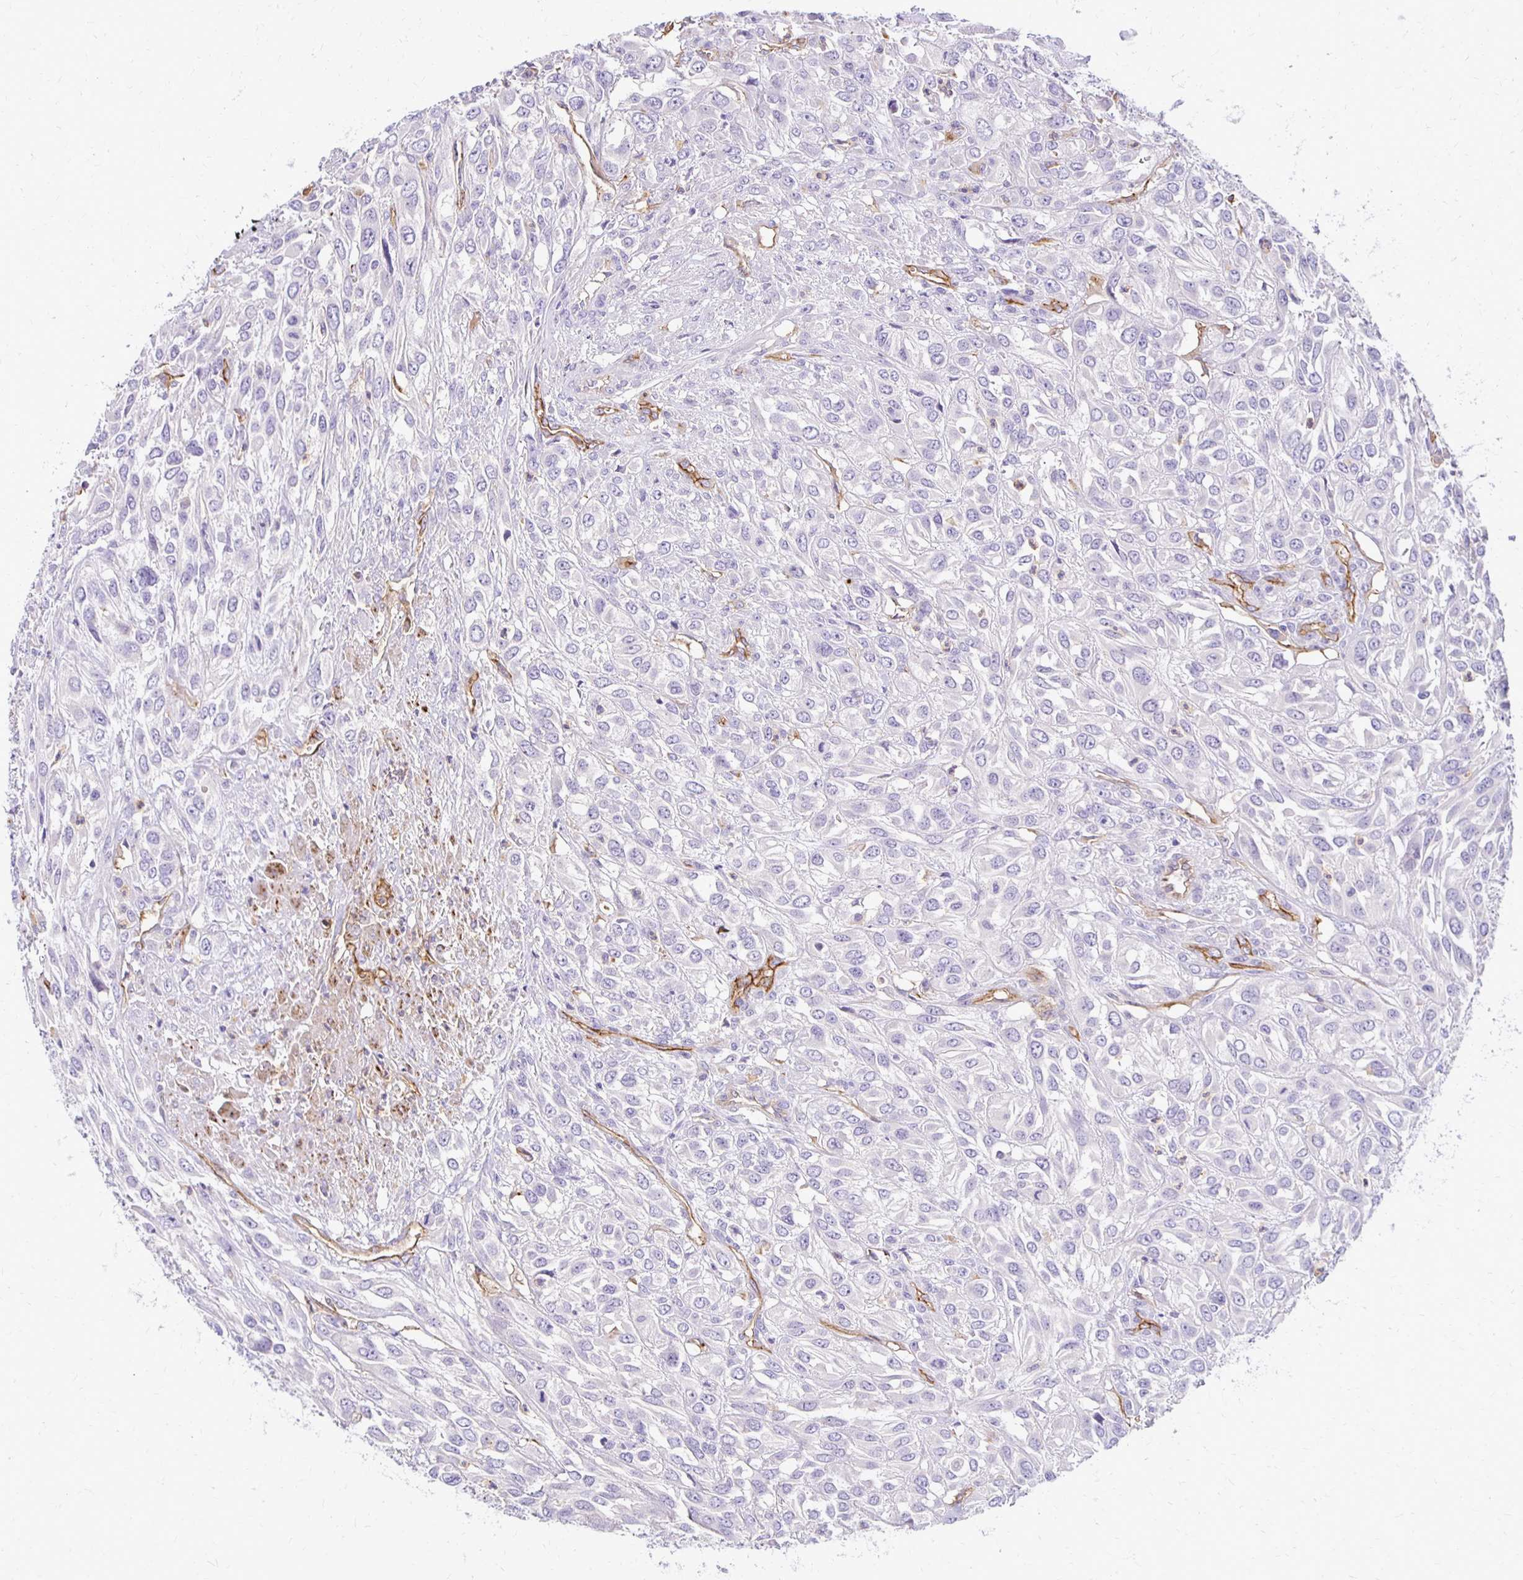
{"staining": {"intensity": "negative", "quantity": "none", "location": "none"}, "tissue": "urothelial cancer", "cell_type": "Tumor cells", "image_type": "cancer", "snomed": [{"axis": "morphology", "description": "Urothelial carcinoma, High grade"}, {"axis": "topography", "description": "Urinary bladder"}], "caption": "This is an IHC photomicrograph of urothelial cancer. There is no expression in tumor cells.", "gene": "TTYH1", "patient": {"sex": "male", "age": 67}}